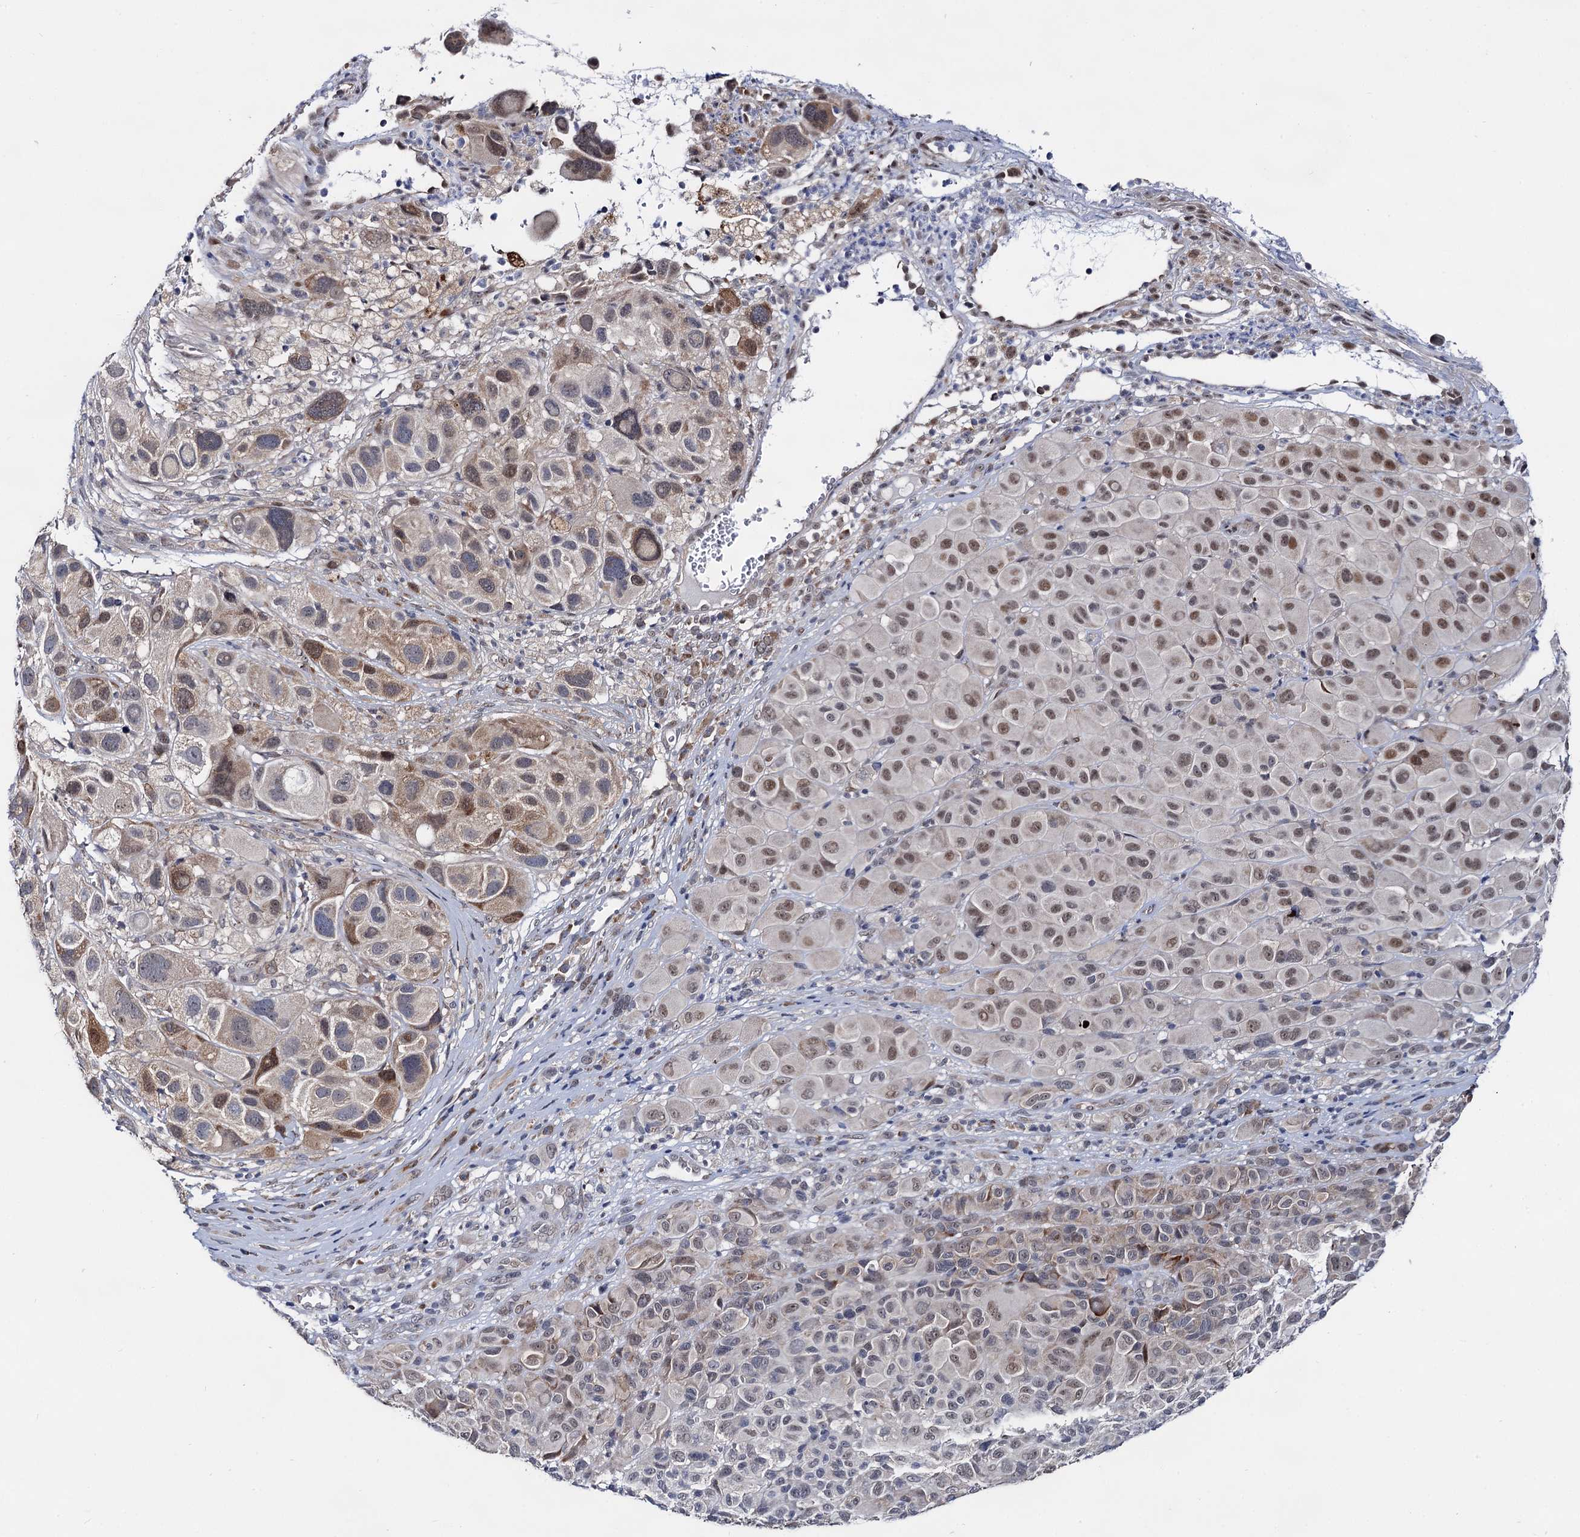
{"staining": {"intensity": "moderate", "quantity": "25%-75%", "location": "cytoplasmic/membranous,nuclear"}, "tissue": "melanoma", "cell_type": "Tumor cells", "image_type": "cancer", "snomed": [{"axis": "morphology", "description": "Malignant melanoma, NOS"}, {"axis": "topography", "description": "Skin of trunk"}], "caption": "Melanoma stained with a protein marker exhibits moderate staining in tumor cells.", "gene": "CAPRIN2", "patient": {"sex": "male", "age": 71}}